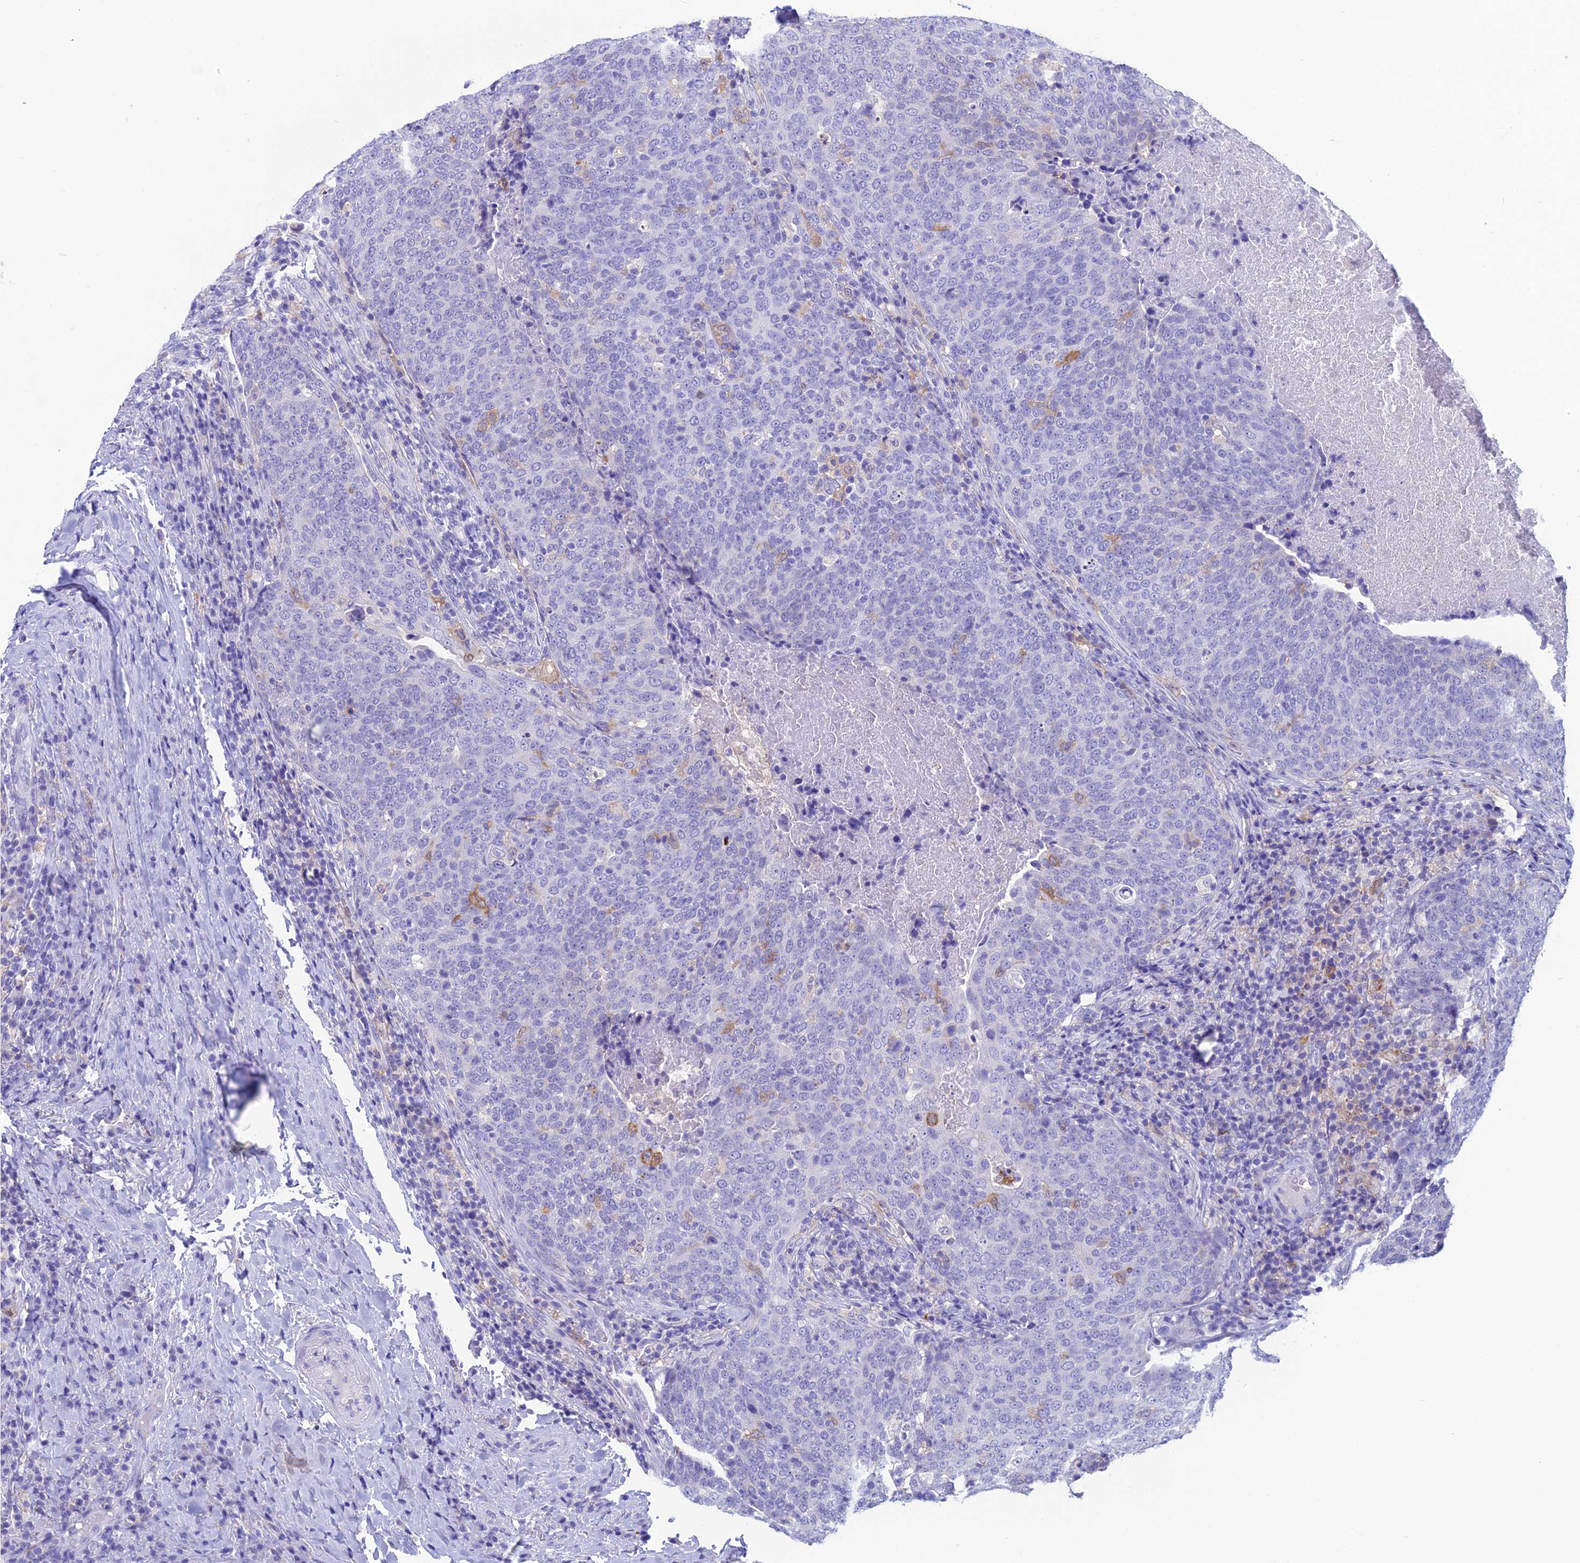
{"staining": {"intensity": "moderate", "quantity": "<25%", "location": "cytoplasmic/membranous"}, "tissue": "head and neck cancer", "cell_type": "Tumor cells", "image_type": "cancer", "snomed": [{"axis": "morphology", "description": "Squamous cell carcinoma, NOS"}, {"axis": "morphology", "description": "Squamous cell carcinoma, metastatic, NOS"}, {"axis": "topography", "description": "Lymph node"}, {"axis": "topography", "description": "Head-Neck"}], "caption": "IHC image of head and neck squamous cell carcinoma stained for a protein (brown), which demonstrates low levels of moderate cytoplasmic/membranous positivity in approximately <25% of tumor cells.", "gene": "KCNK17", "patient": {"sex": "male", "age": 62}}